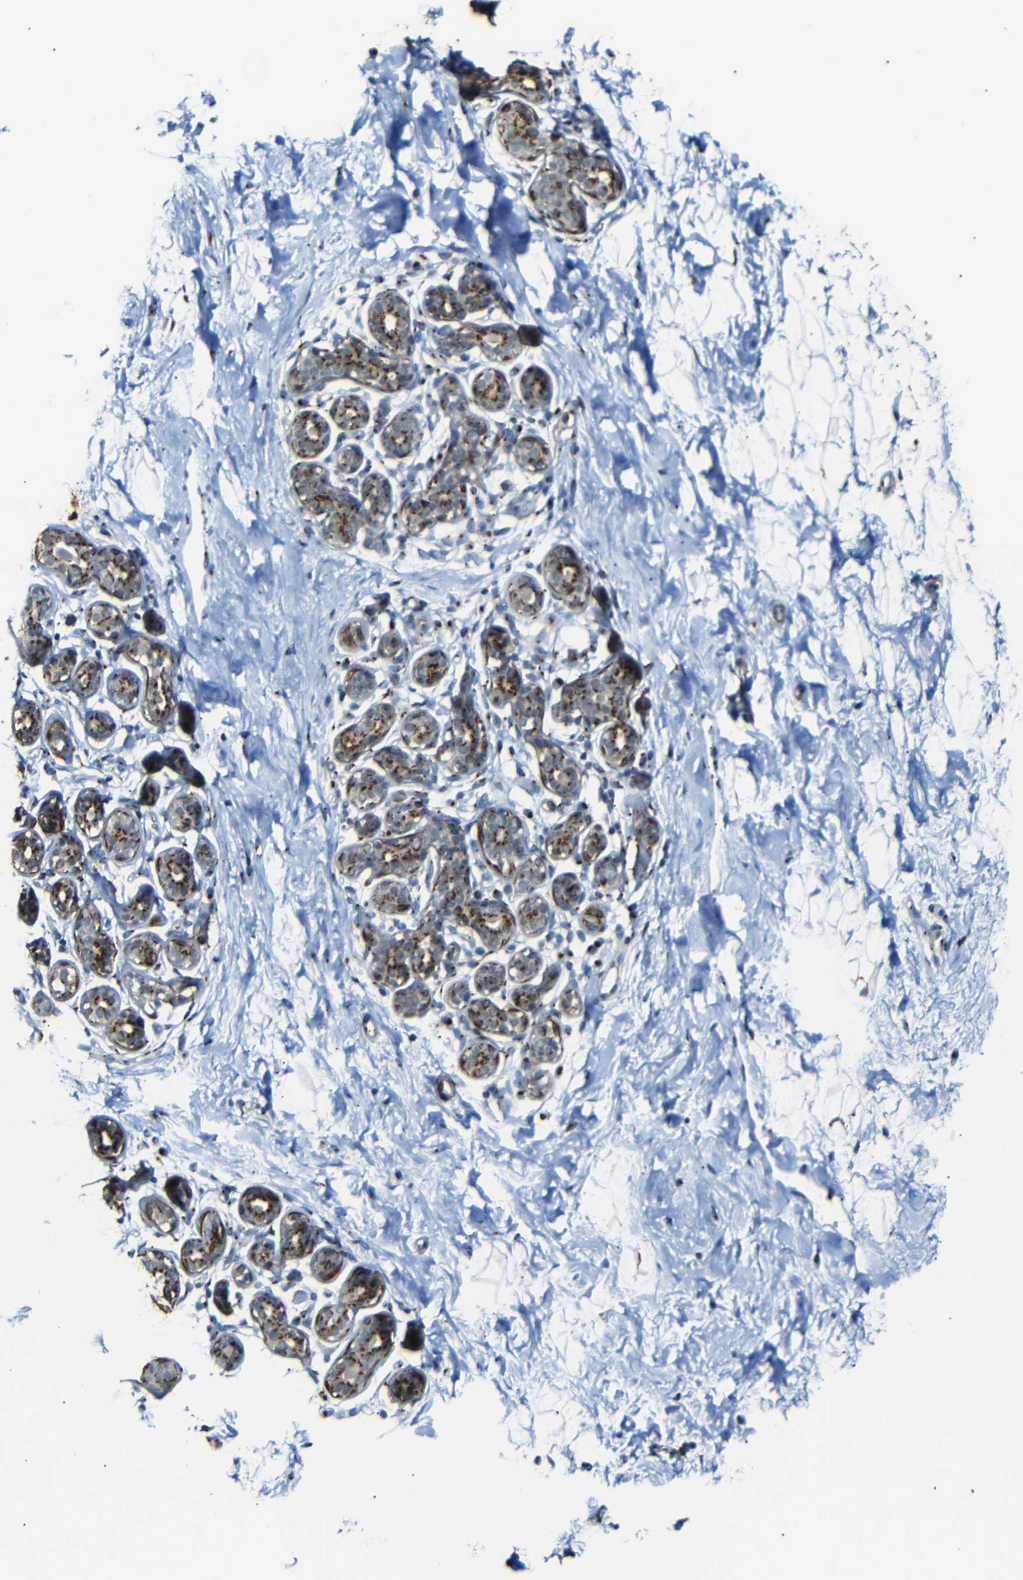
{"staining": {"intensity": "negative", "quantity": "none", "location": "none"}, "tissue": "breast", "cell_type": "Adipocytes", "image_type": "normal", "snomed": [{"axis": "morphology", "description": "Normal tissue, NOS"}, {"axis": "topography", "description": "Breast"}], "caption": "Benign breast was stained to show a protein in brown. There is no significant expression in adipocytes. Brightfield microscopy of IHC stained with DAB (brown) and hematoxylin (blue), captured at high magnification.", "gene": "TGOLN2", "patient": {"sex": "female", "age": 23}}